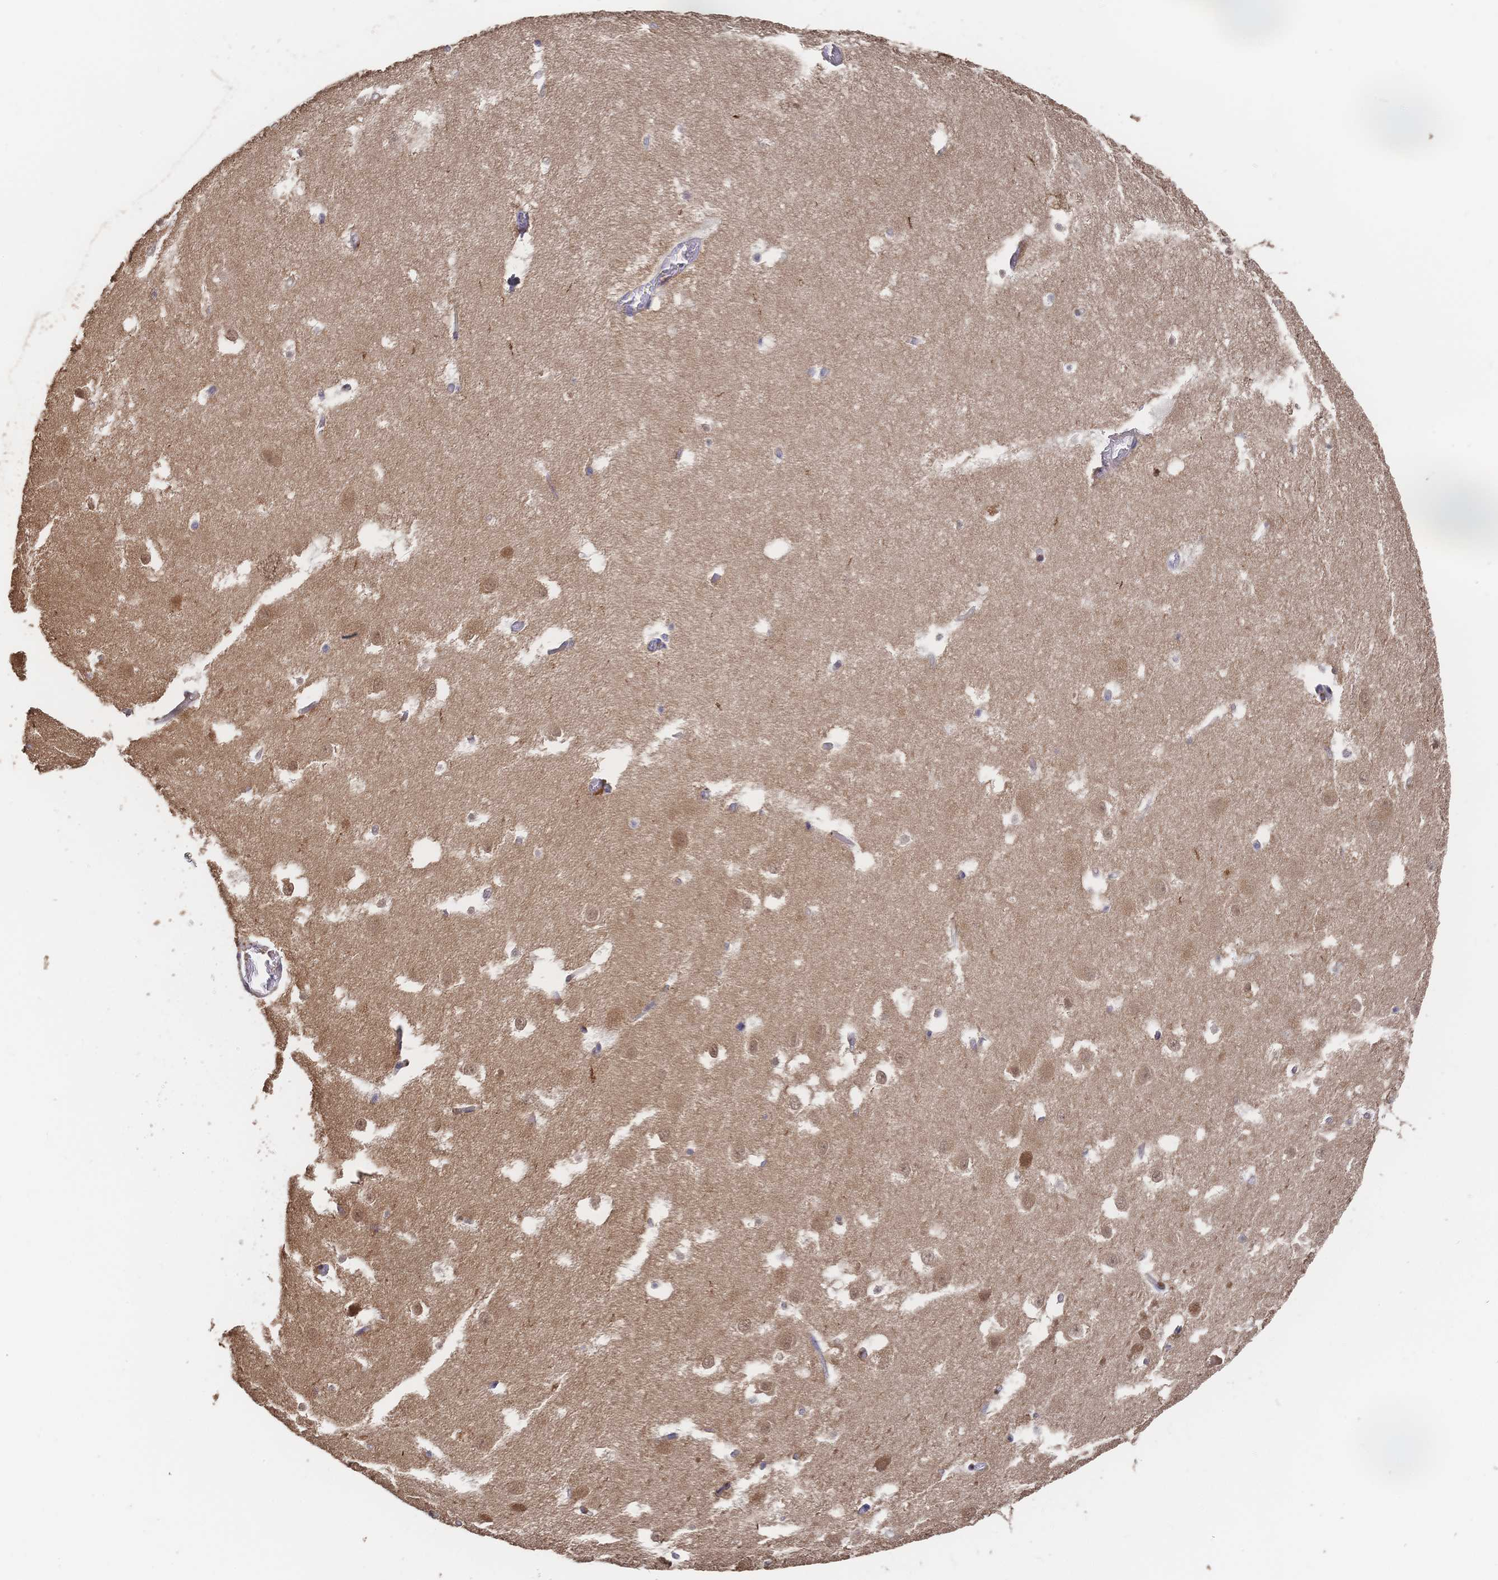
{"staining": {"intensity": "strong", "quantity": "<25%", "location": "cytoplasmic/membranous,nuclear"}, "tissue": "hippocampus", "cell_type": "Glial cells", "image_type": "normal", "snomed": [{"axis": "morphology", "description": "Normal tissue, NOS"}, {"axis": "topography", "description": "Hippocampus"}], "caption": "Hippocampus stained for a protein (brown) displays strong cytoplasmic/membranous,nuclear positive staining in about <25% of glial cells.", "gene": "DNAJA4", "patient": {"sex": "female", "age": 52}}